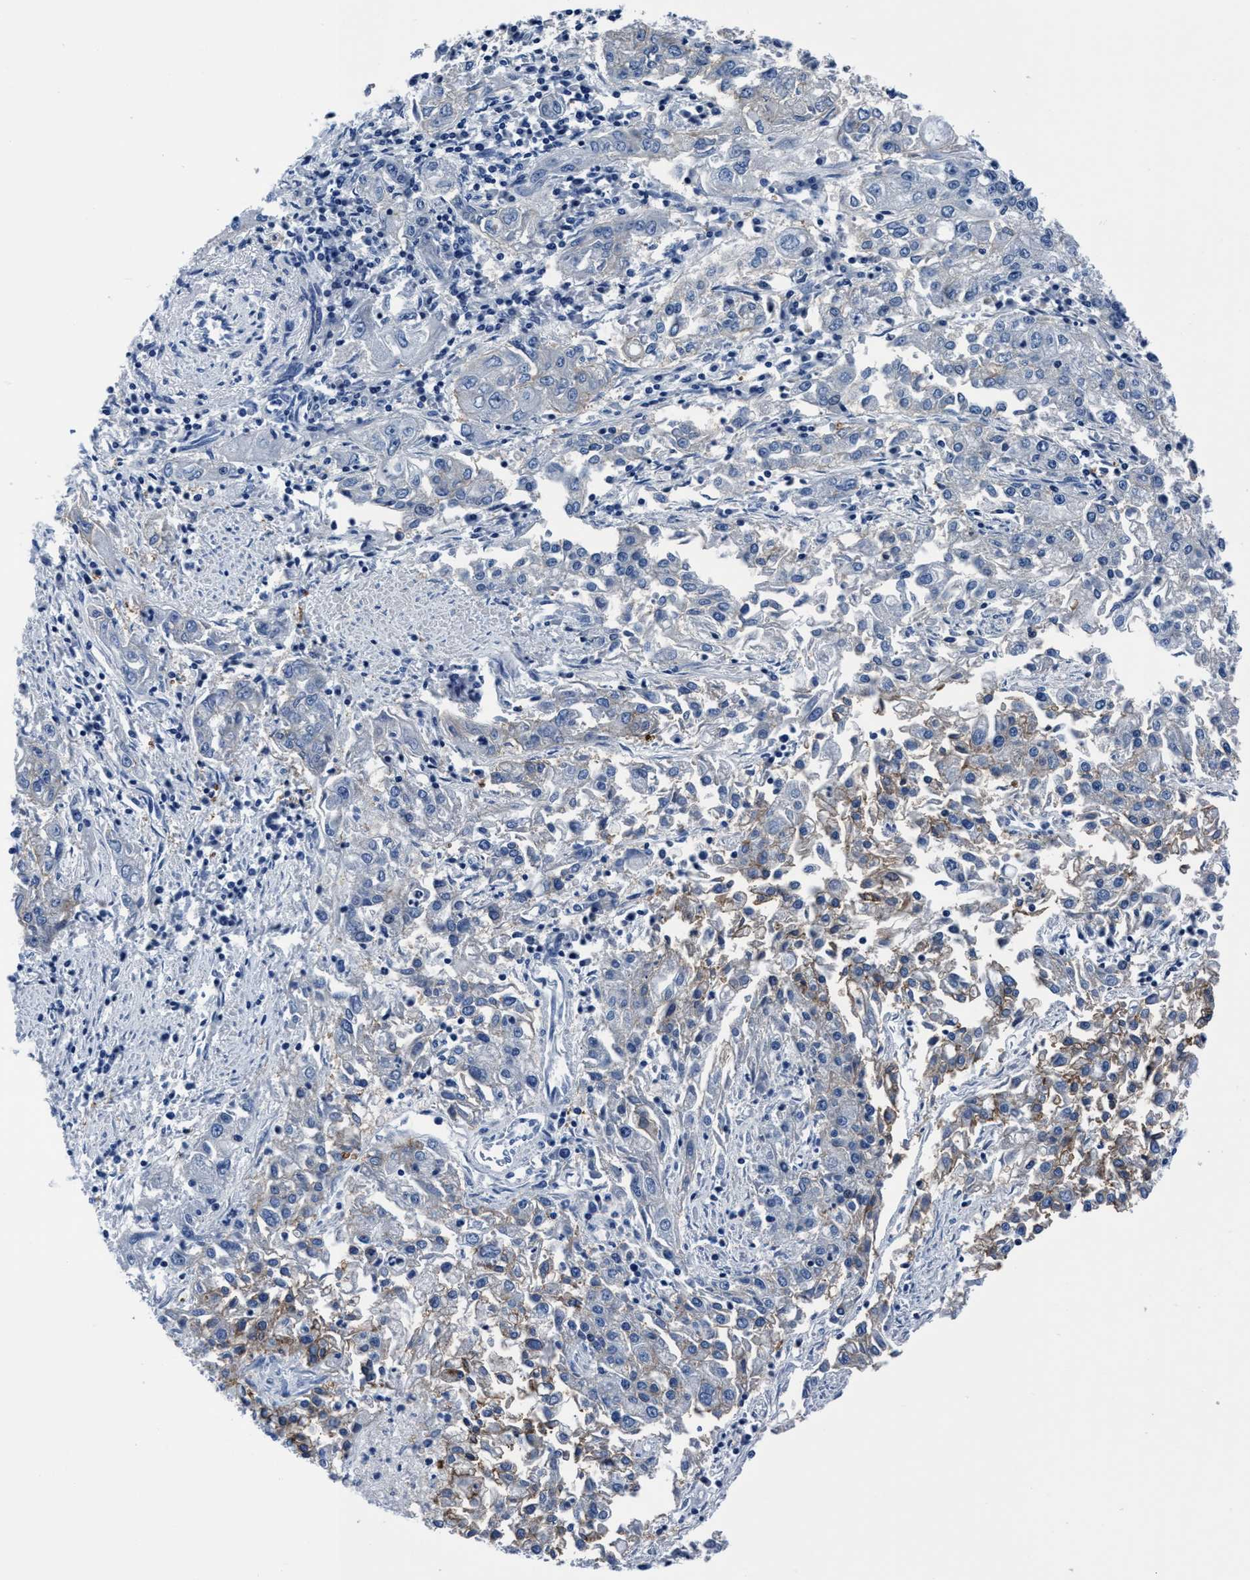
{"staining": {"intensity": "weak", "quantity": "<25%", "location": "cytoplasmic/membranous"}, "tissue": "endometrial cancer", "cell_type": "Tumor cells", "image_type": "cancer", "snomed": [{"axis": "morphology", "description": "Adenocarcinoma, NOS"}, {"axis": "topography", "description": "Endometrium"}], "caption": "Endometrial adenocarcinoma was stained to show a protein in brown. There is no significant positivity in tumor cells.", "gene": "TMEM94", "patient": {"sex": "female", "age": 49}}